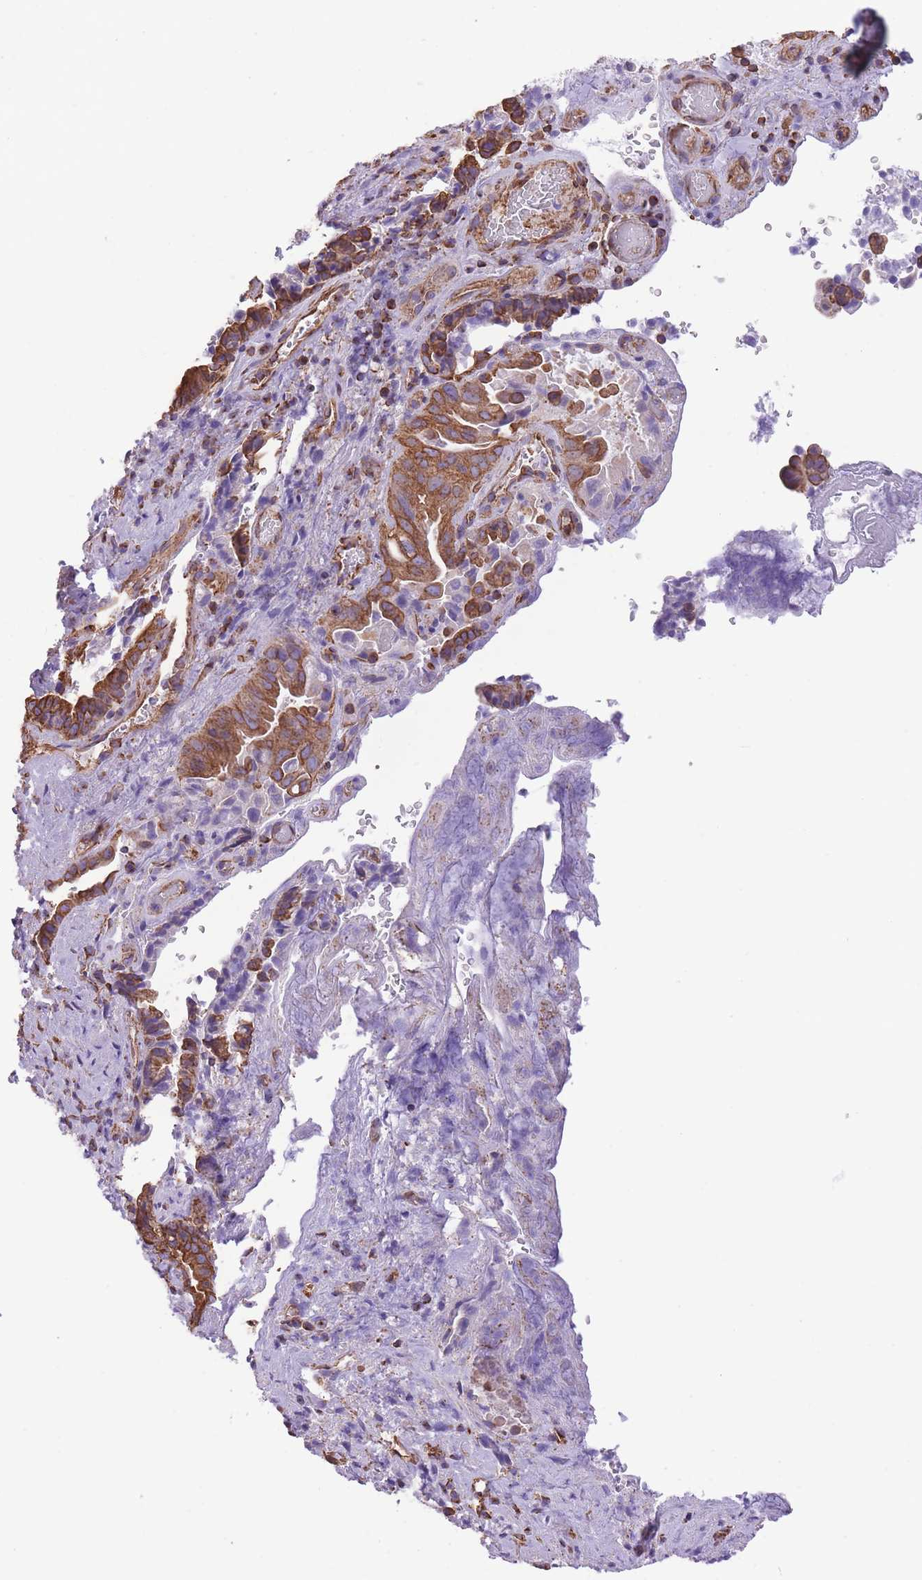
{"staining": {"intensity": "moderate", "quantity": ">75%", "location": "cytoplasmic/membranous"}, "tissue": "liver cancer", "cell_type": "Tumor cells", "image_type": "cancer", "snomed": [{"axis": "morphology", "description": "Cholangiocarcinoma"}, {"axis": "topography", "description": "Liver"}], "caption": "Immunohistochemistry (DAB) staining of human liver cancer (cholangiocarcinoma) reveals moderate cytoplasmic/membranous protein positivity in approximately >75% of tumor cells.", "gene": "RHOU", "patient": {"sex": "female", "age": 68}}